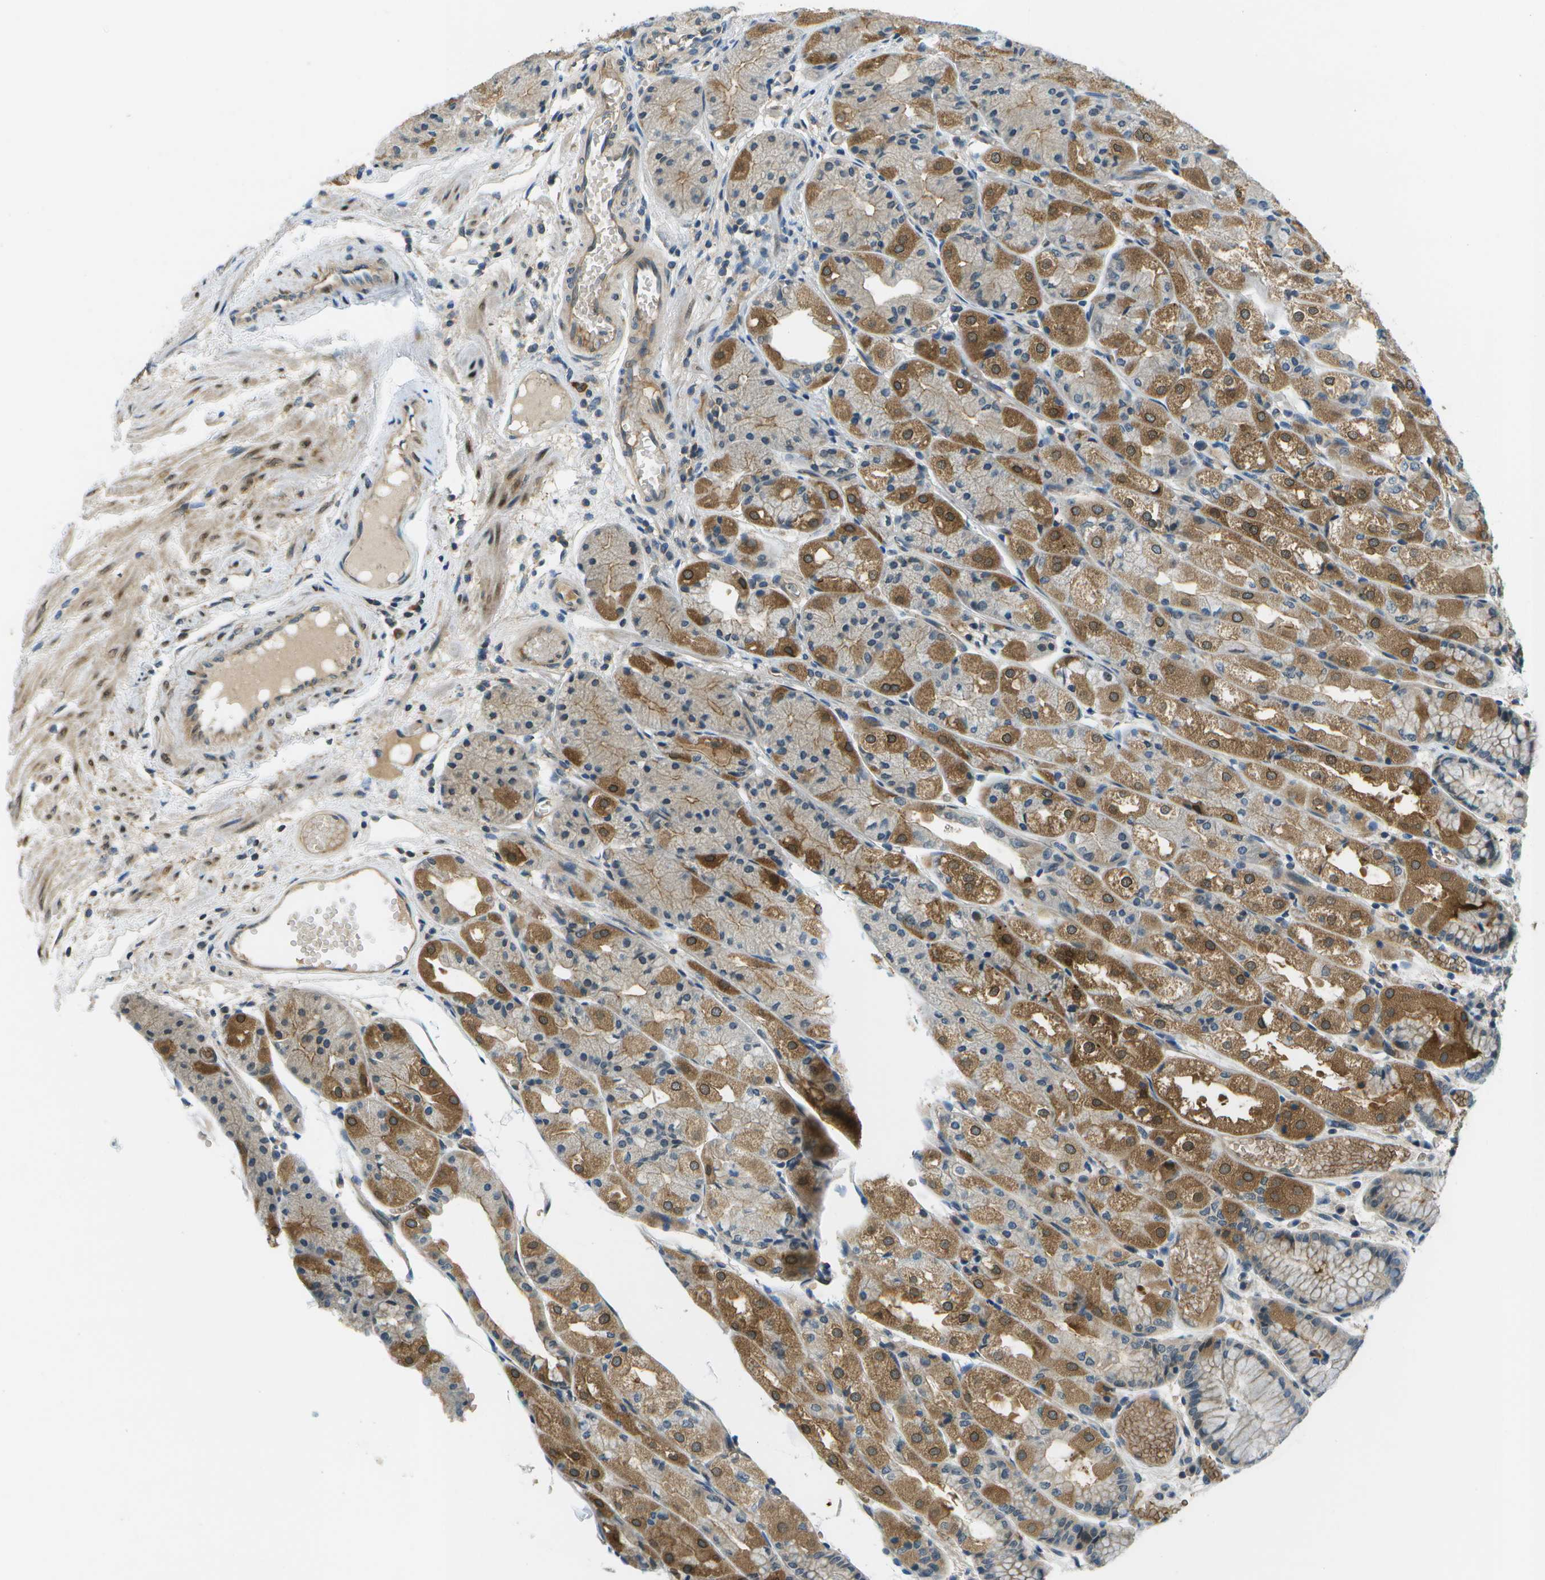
{"staining": {"intensity": "moderate", "quantity": "25%-75%", "location": "cytoplasmic/membranous"}, "tissue": "stomach", "cell_type": "Glandular cells", "image_type": "normal", "snomed": [{"axis": "morphology", "description": "Normal tissue, NOS"}, {"axis": "topography", "description": "Stomach, upper"}], "caption": "Moderate cytoplasmic/membranous staining for a protein is appreciated in about 25%-75% of glandular cells of normal stomach using immunohistochemistry (IHC).", "gene": "CTIF", "patient": {"sex": "male", "age": 72}}